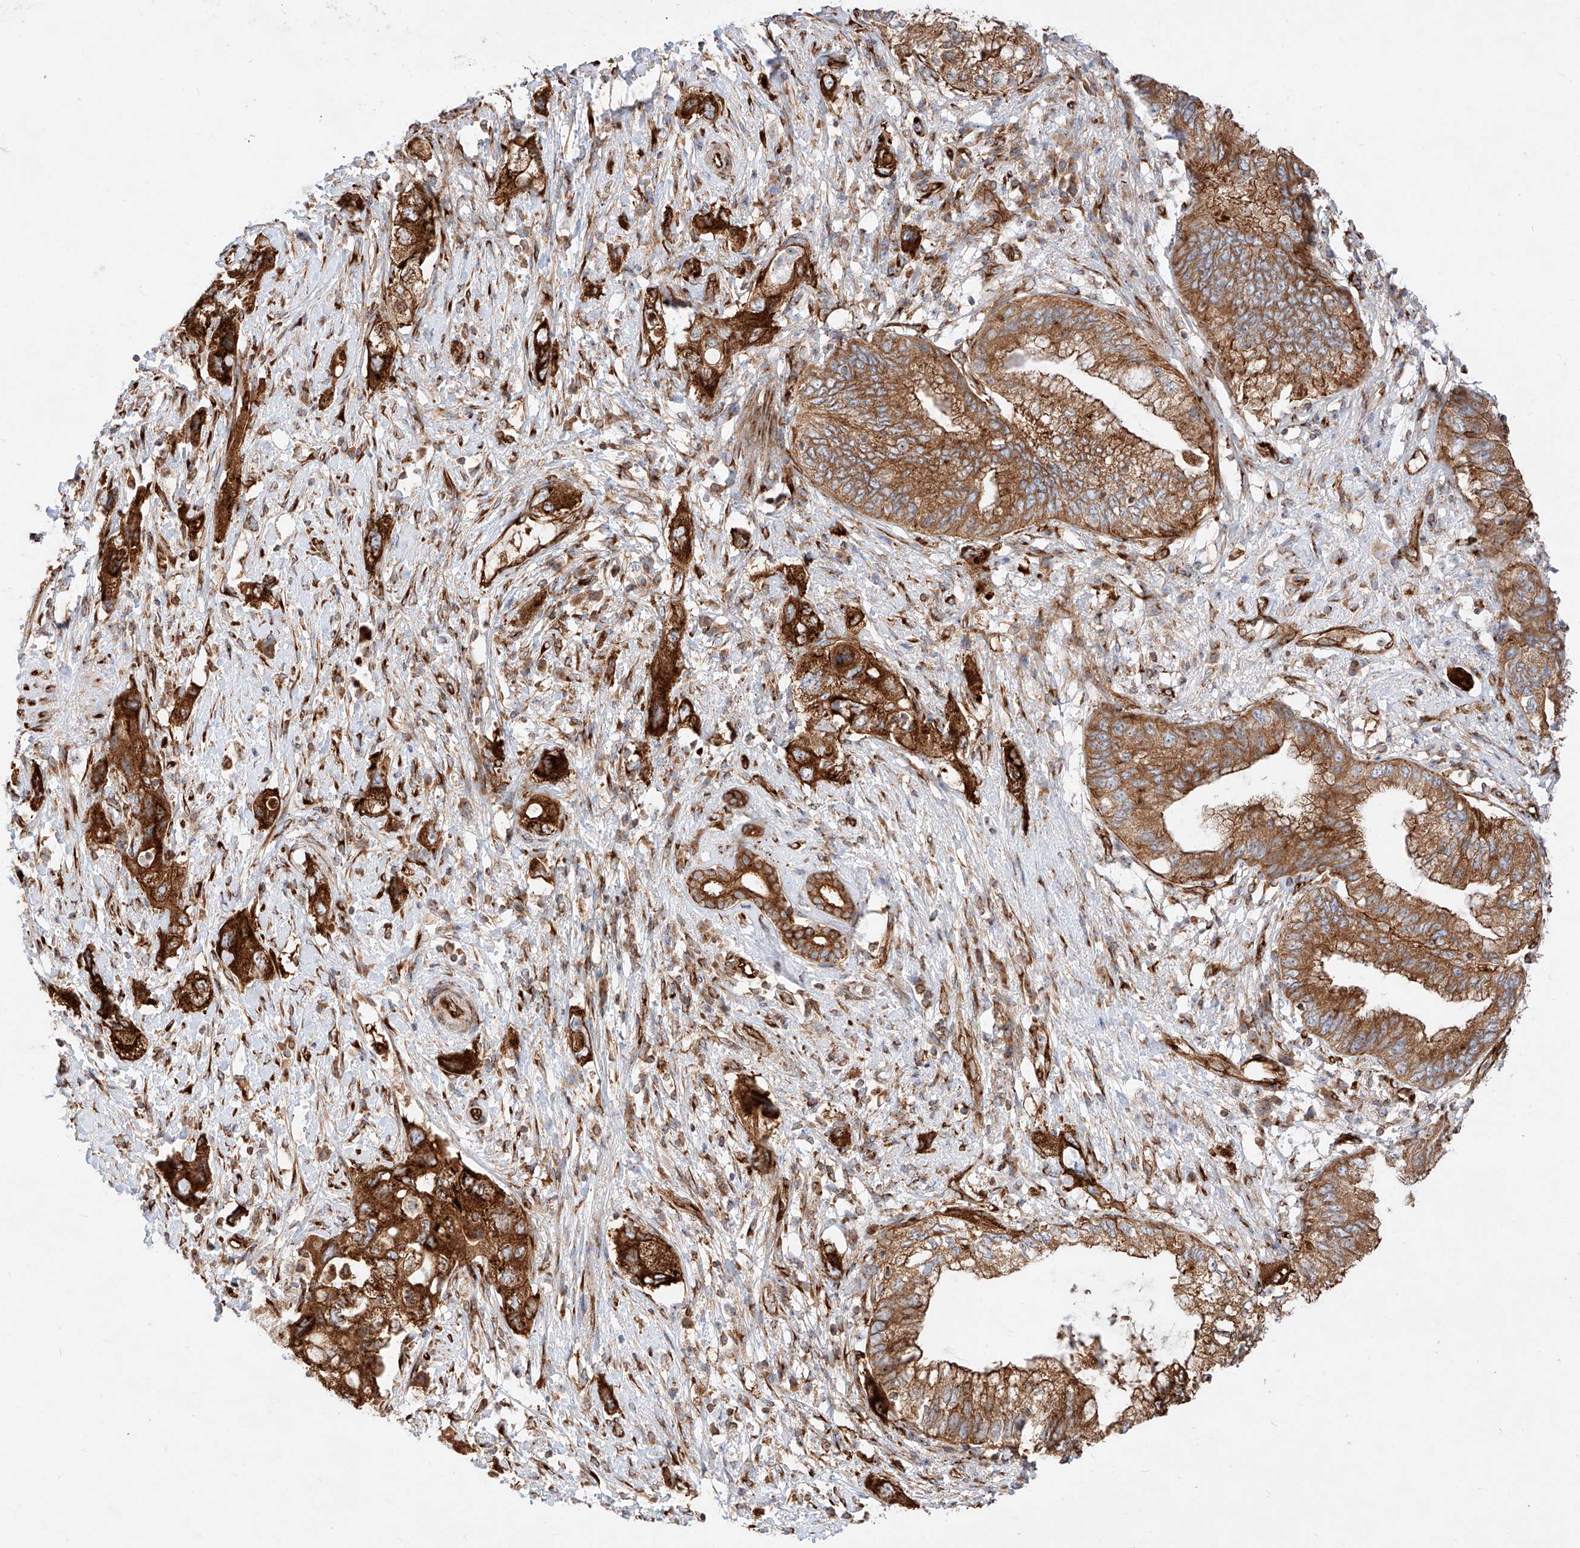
{"staining": {"intensity": "strong", "quantity": ">75%", "location": "cytoplasmic/membranous"}, "tissue": "pancreatic cancer", "cell_type": "Tumor cells", "image_type": "cancer", "snomed": [{"axis": "morphology", "description": "Adenocarcinoma, NOS"}, {"axis": "topography", "description": "Pancreas"}], "caption": "Human pancreatic adenocarcinoma stained for a protein (brown) exhibits strong cytoplasmic/membranous positive expression in about >75% of tumor cells.", "gene": "CSGALNACT2", "patient": {"sex": "female", "age": 73}}